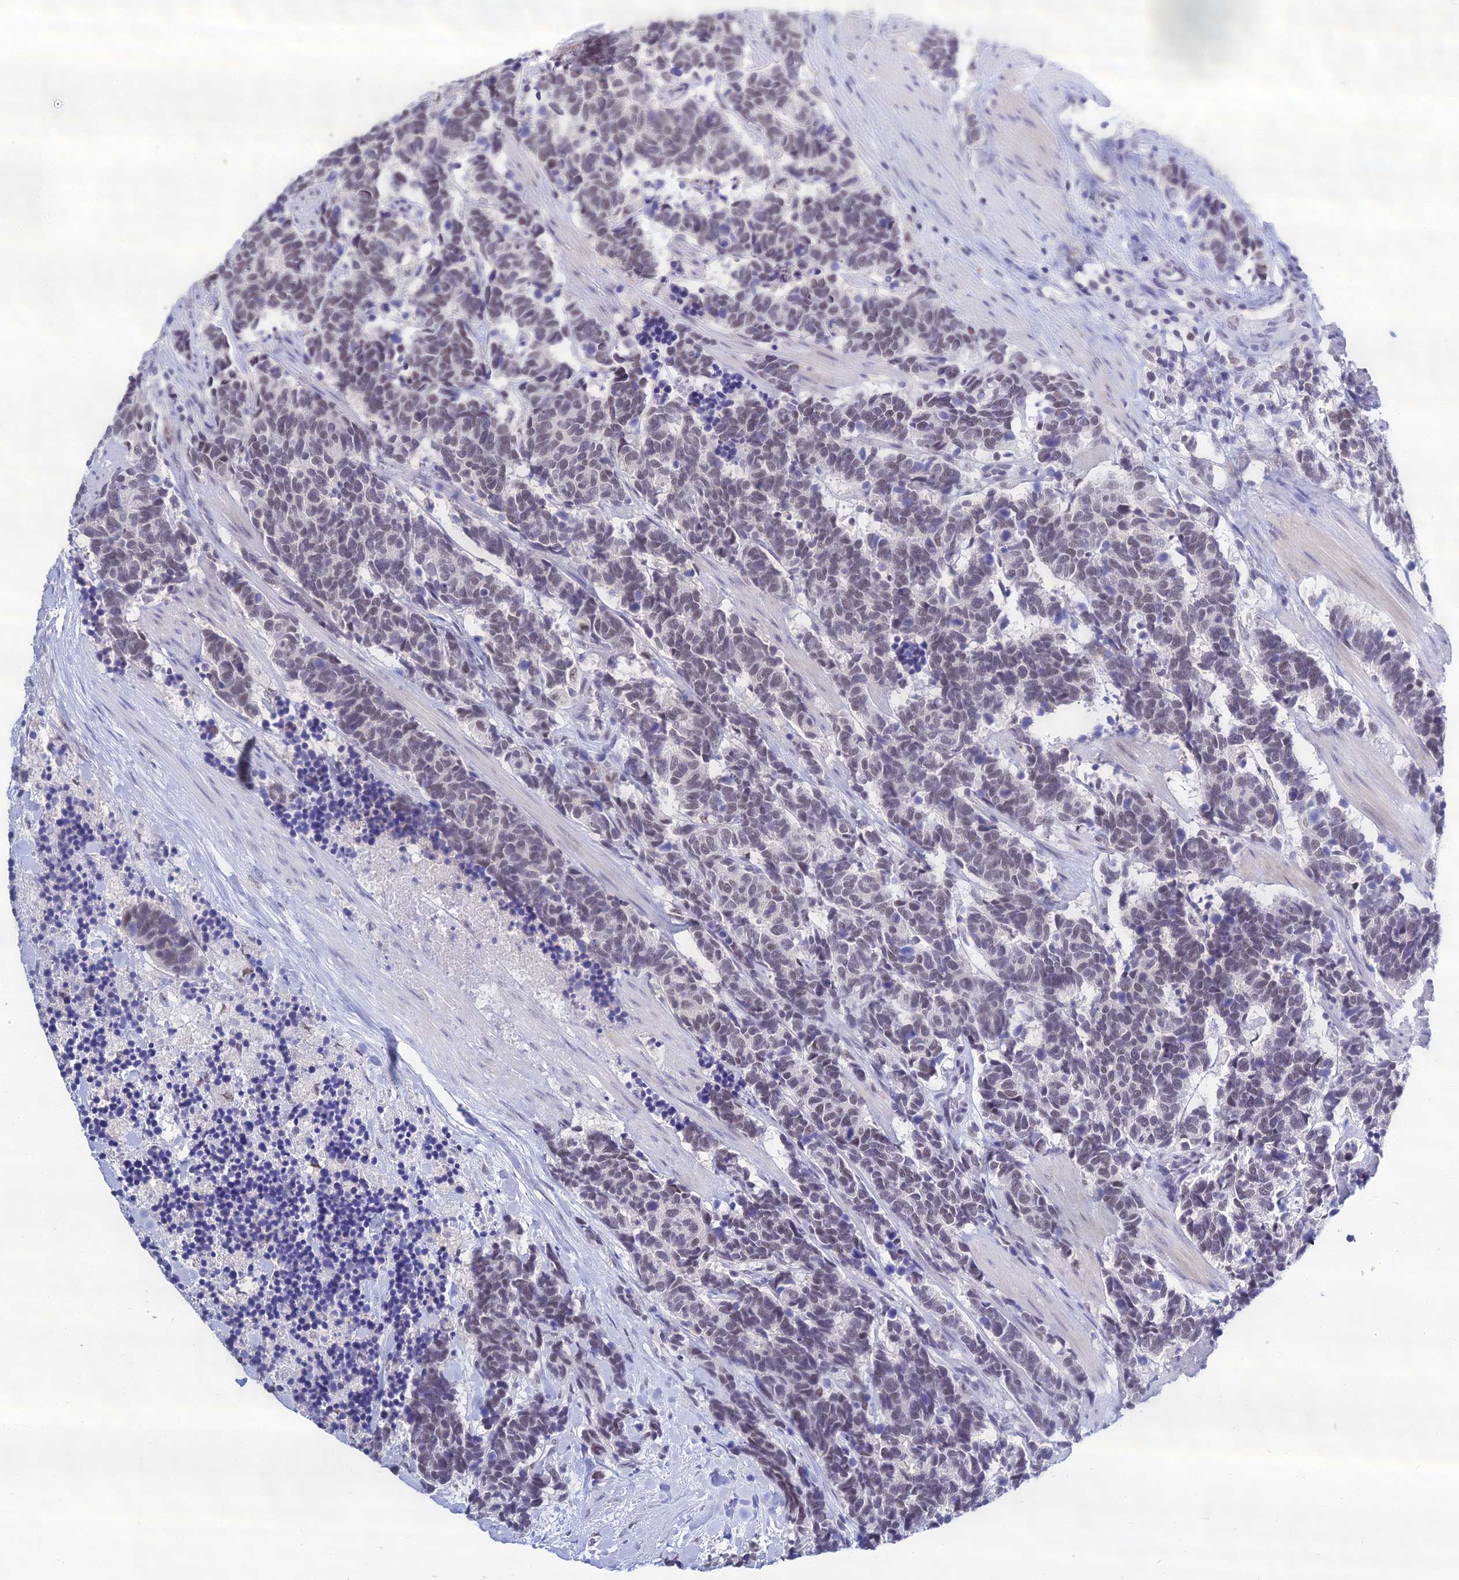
{"staining": {"intensity": "weak", "quantity": "25%-75%", "location": "nuclear"}, "tissue": "carcinoid", "cell_type": "Tumor cells", "image_type": "cancer", "snomed": [{"axis": "morphology", "description": "Carcinoma, NOS"}, {"axis": "morphology", "description": "Carcinoid, malignant, NOS"}, {"axis": "topography", "description": "Prostate"}], "caption": "This is a histology image of immunohistochemistry staining of carcinoid (malignant), which shows weak positivity in the nuclear of tumor cells.", "gene": "PPP4R2", "patient": {"sex": "male", "age": 57}}